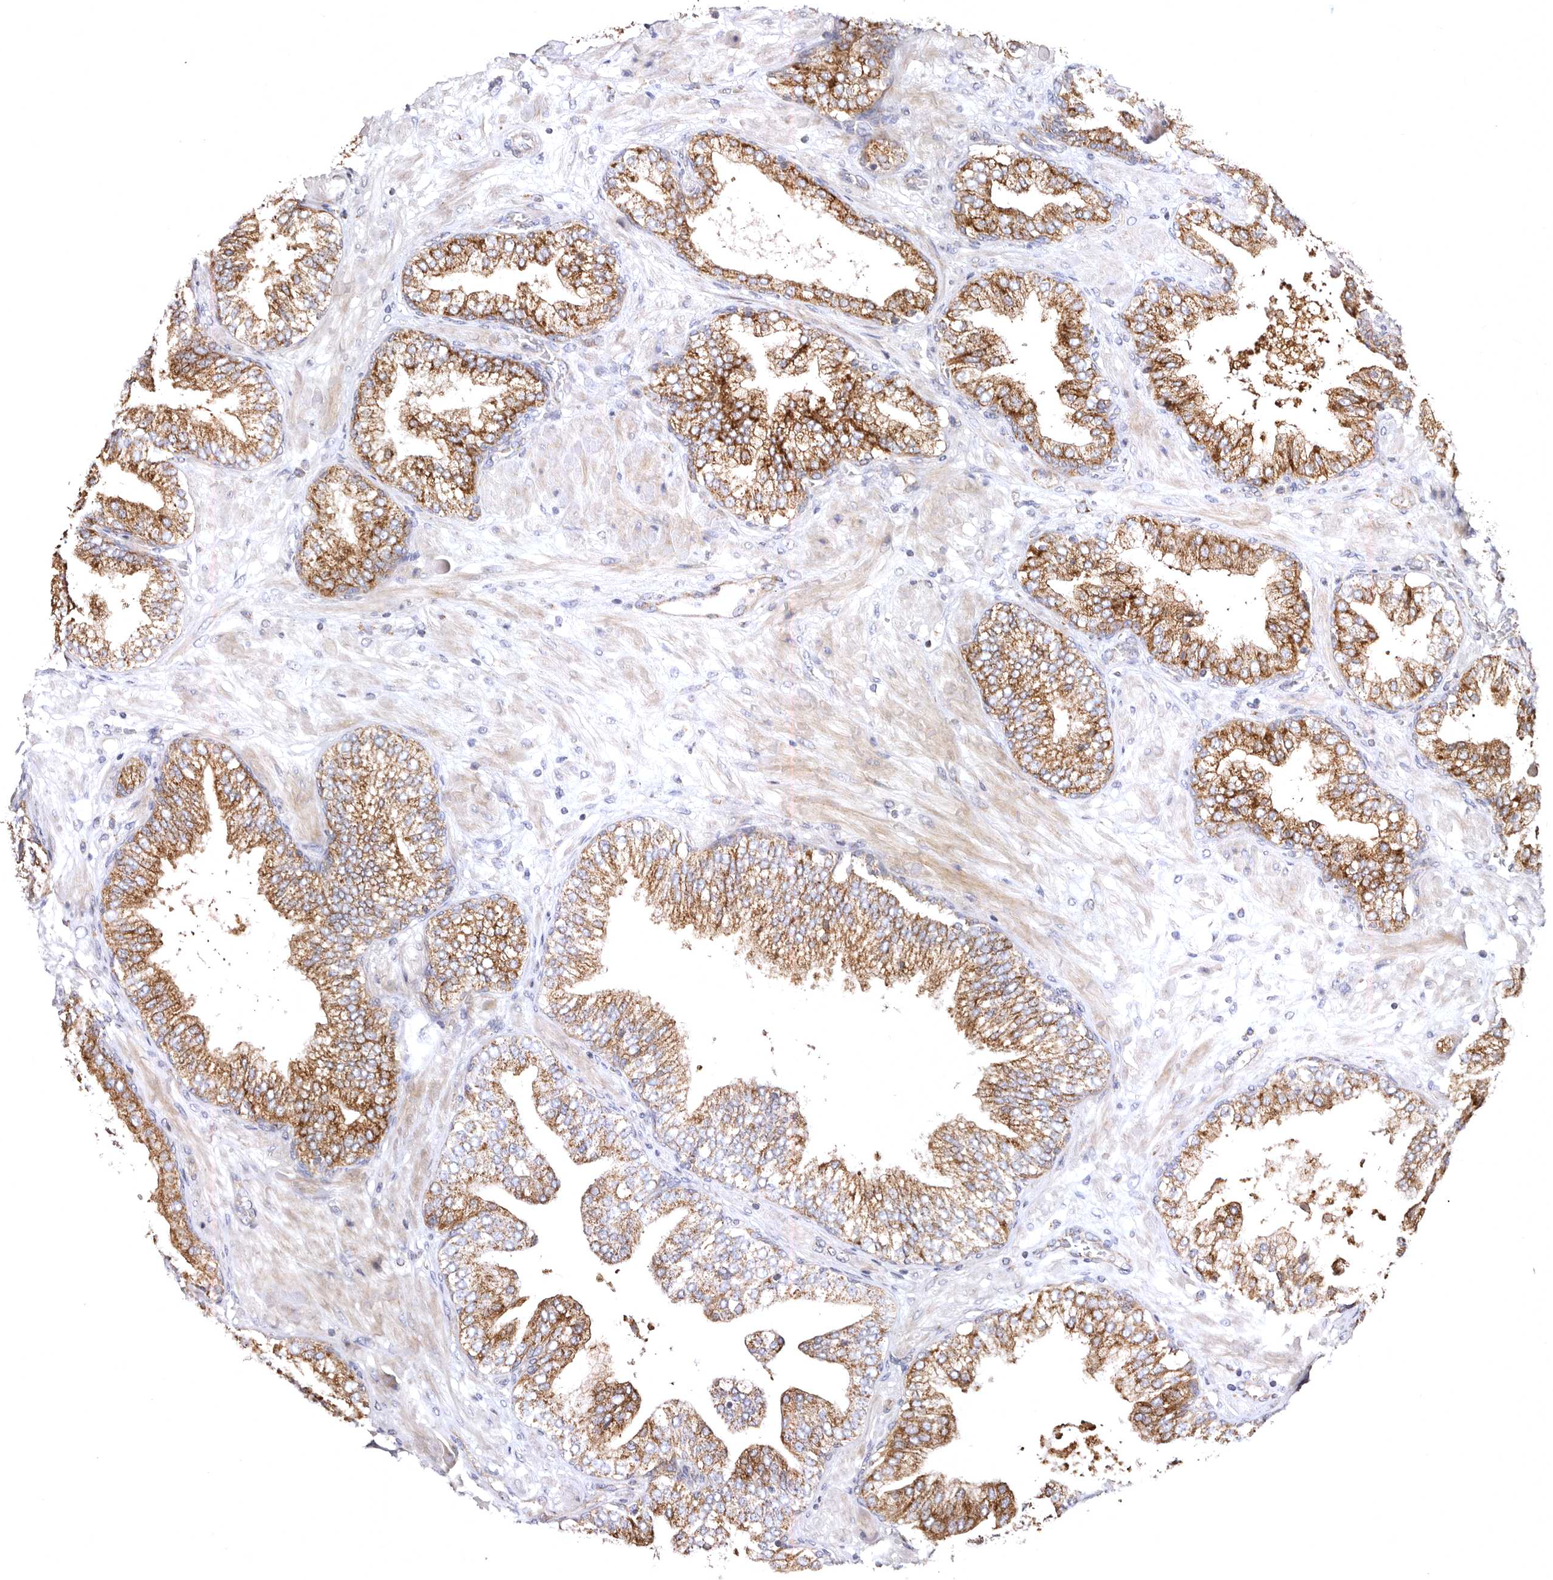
{"staining": {"intensity": "moderate", "quantity": ">75%", "location": "cytoplasmic/membranous"}, "tissue": "prostate cancer", "cell_type": "Tumor cells", "image_type": "cancer", "snomed": [{"axis": "morphology", "description": "Adenocarcinoma, High grade"}, {"axis": "topography", "description": "Prostate"}], "caption": "Prostate high-grade adenocarcinoma stained with a brown dye reveals moderate cytoplasmic/membranous positive positivity in approximately >75% of tumor cells.", "gene": "BAIAP2L1", "patient": {"sex": "male", "age": 59}}